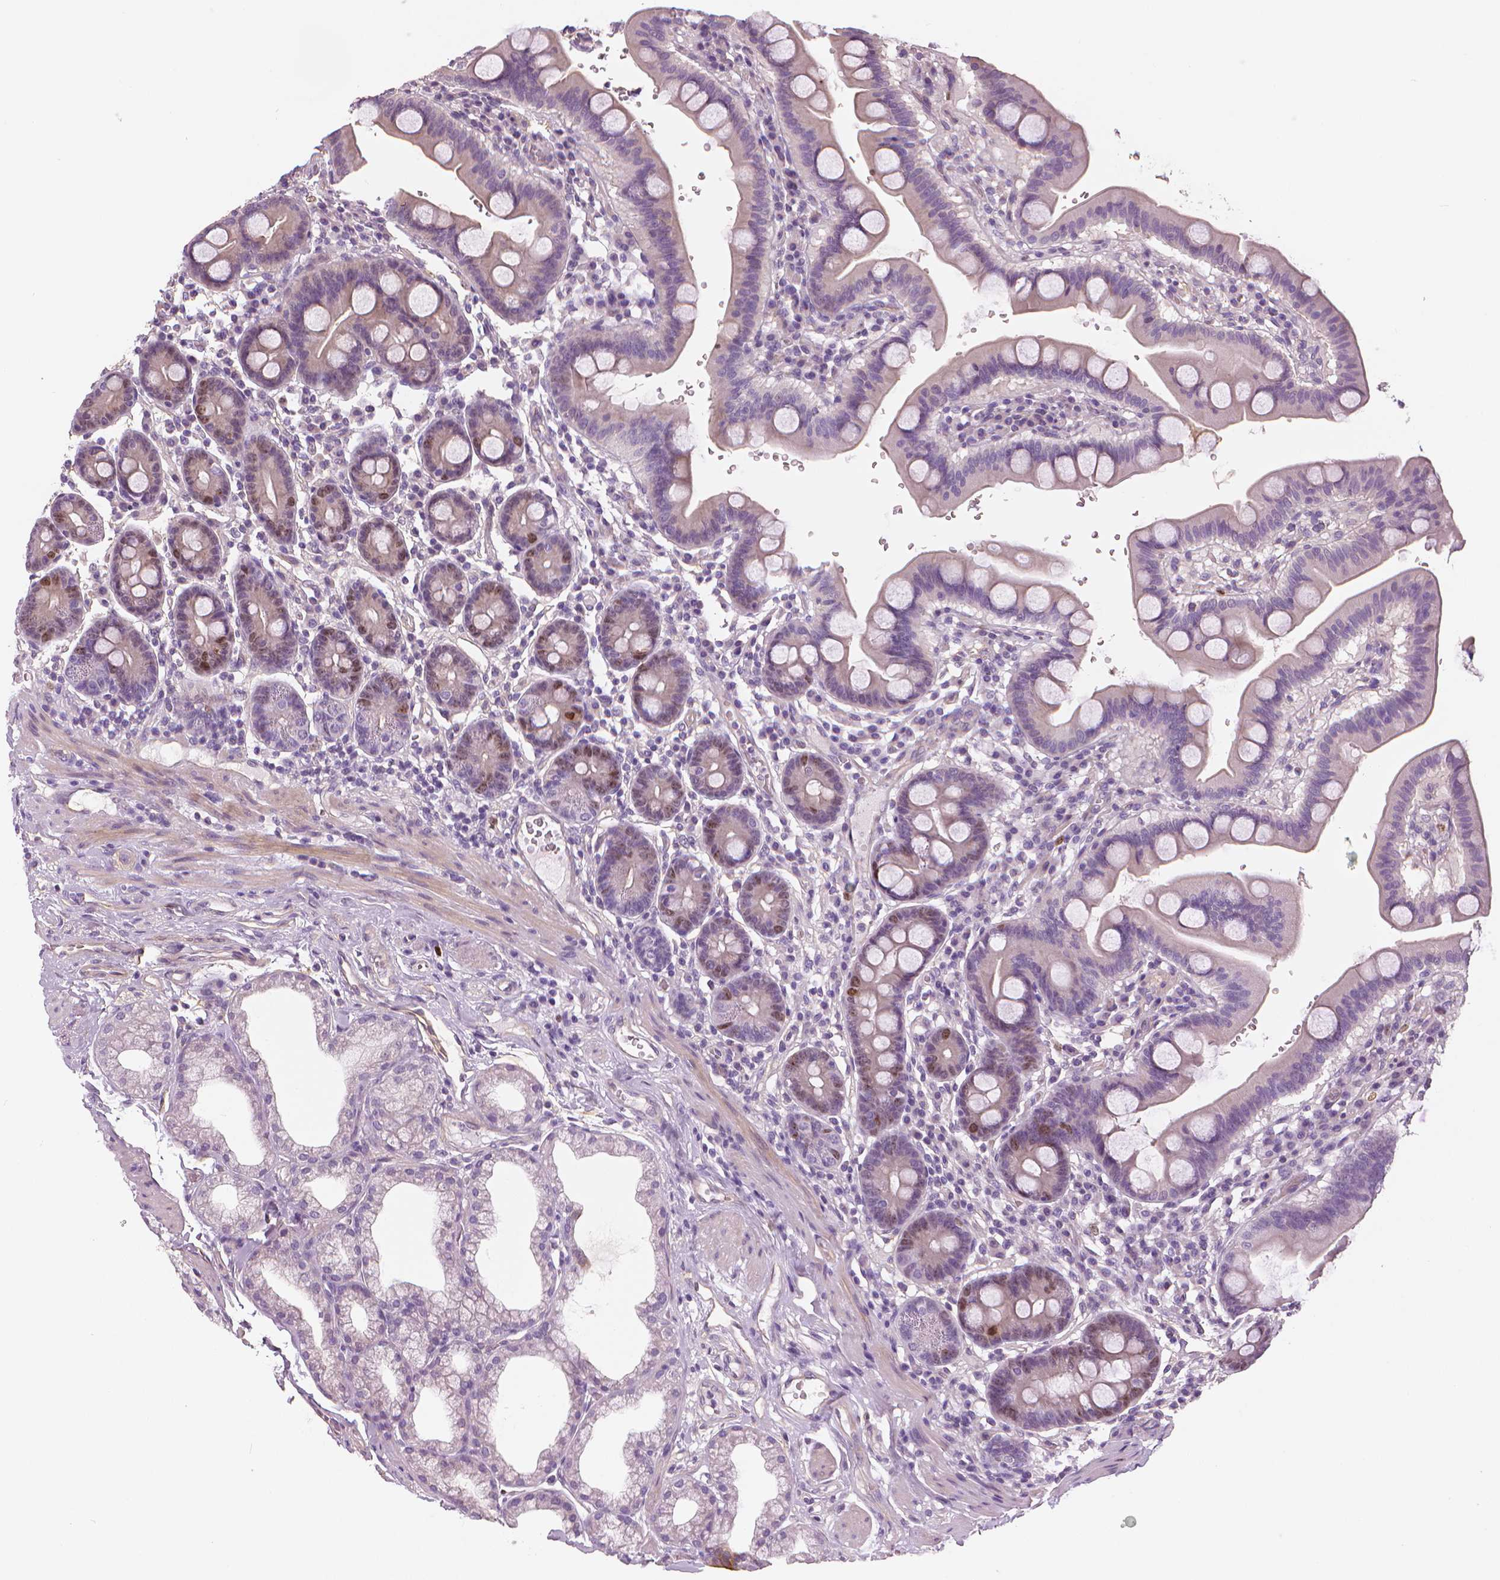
{"staining": {"intensity": "moderate", "quantity": "<25%", "location": "nuclear"}, "tissue": "duodenum", "cell_type": "Glandular cells", "image_type": "normal", "snomed": [{"axis": "morphology", "description": "Normal tissue, NOS"}, {"axis": "topography", "description": "Duodenum"}], "caption": "An image of duodenum stained for a protein reveals moderate nuclear brown staining in glandular cells. The protein is stained brown, and the nuclei are stained in blue (DAB IHC with brightfield microscopy, high magnification).", "gene": "MKI67", "patient": {"sex": "male", "age": 59}}